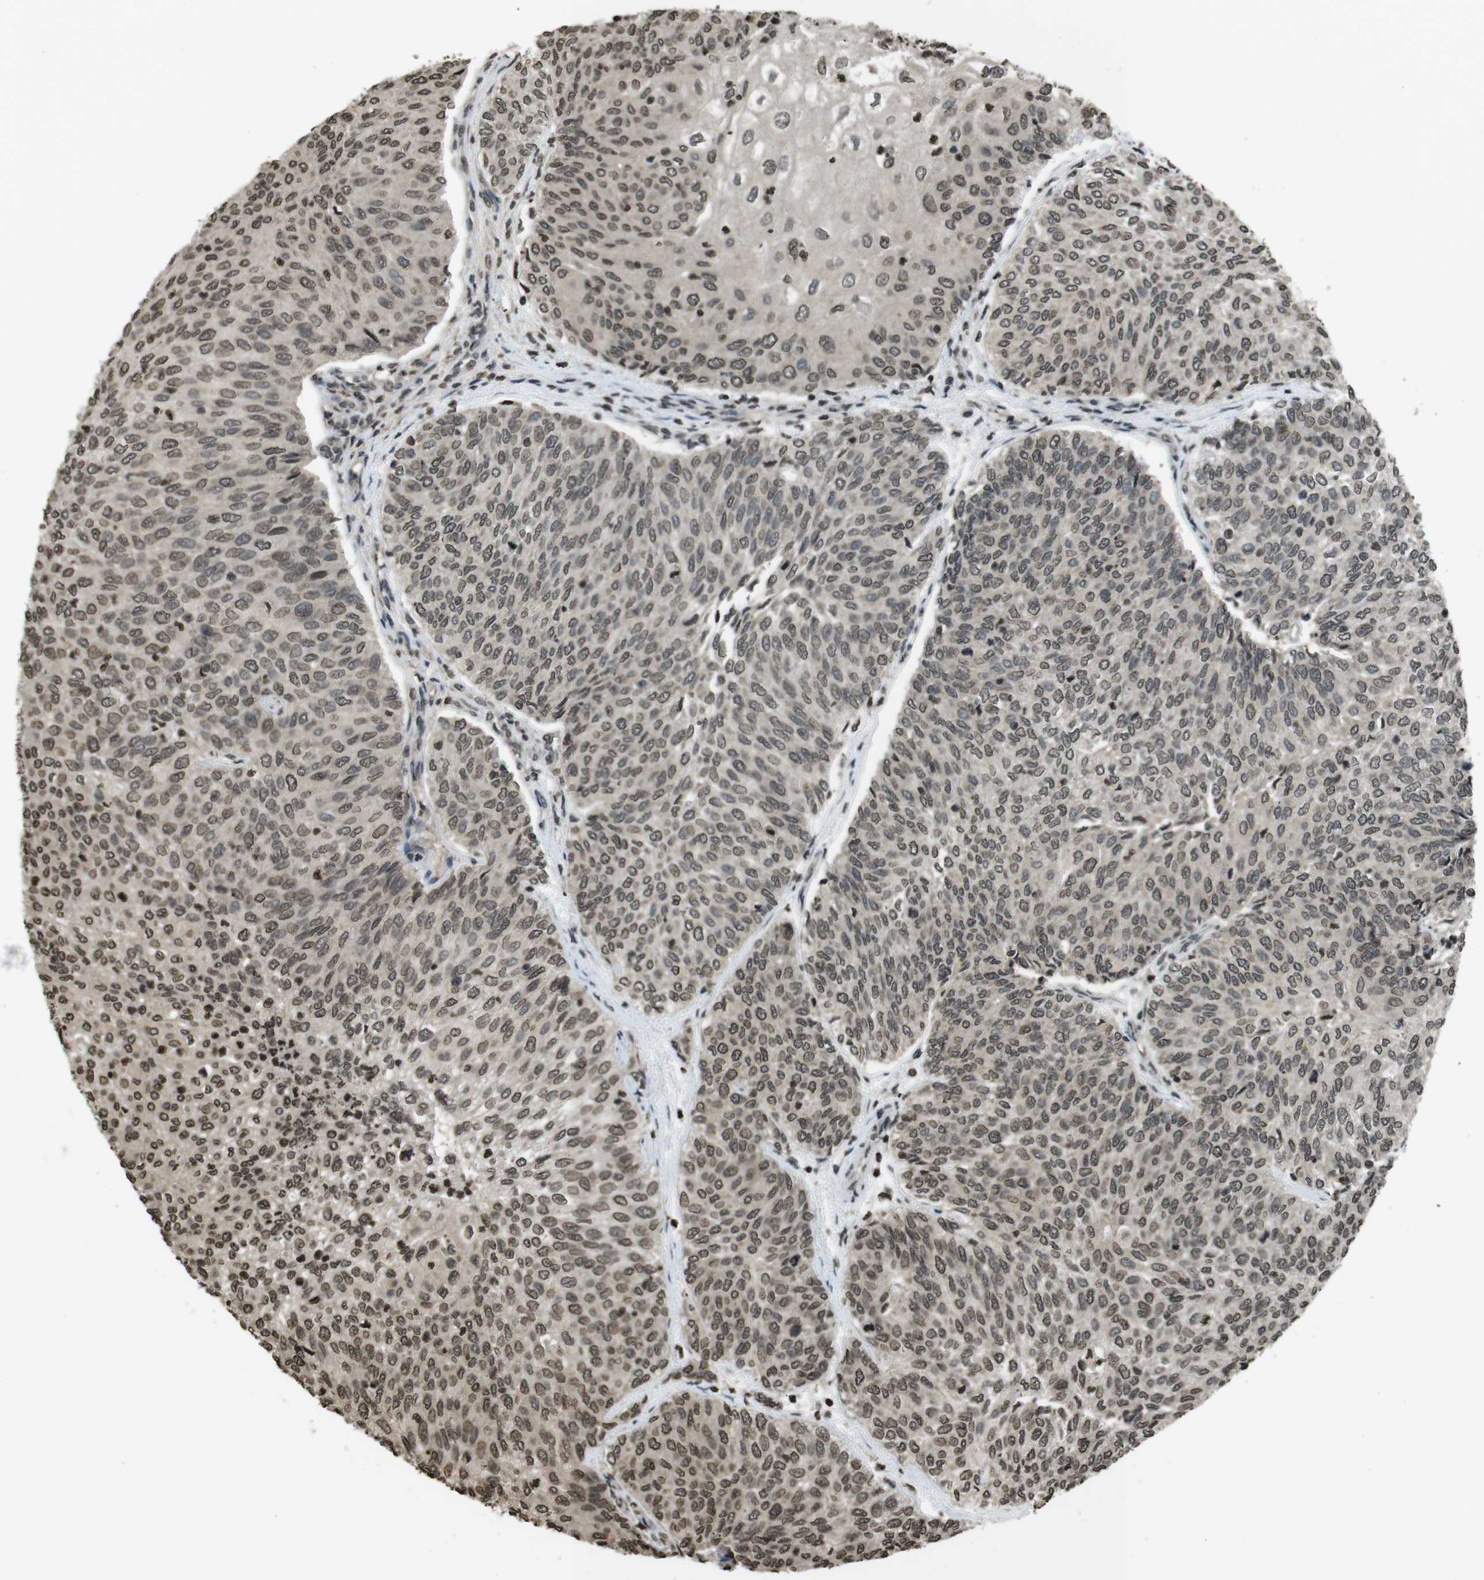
{"staining": {"intensity": "moderate", "quantity": ">75%", "location": "nuclear"}, "tissue": "urothelial cancer", "cell_type": "Tumor cells", "image_type": "cancer", "snomed": [{"axis": "morphology", "description": "Urothelial carcinoma, Low grade"}, {"axis": "topography", "description": "Urinary bladder"}], "caption": "An IHC histopathology image of neoplastic tissue is shown. Protein staining in brown labels moderate nuclear positivity in urothelial carcinoma (low-grade) within tumor cells.", "gene": "MAF", "patient": {"sex": "female", "age": 79}}